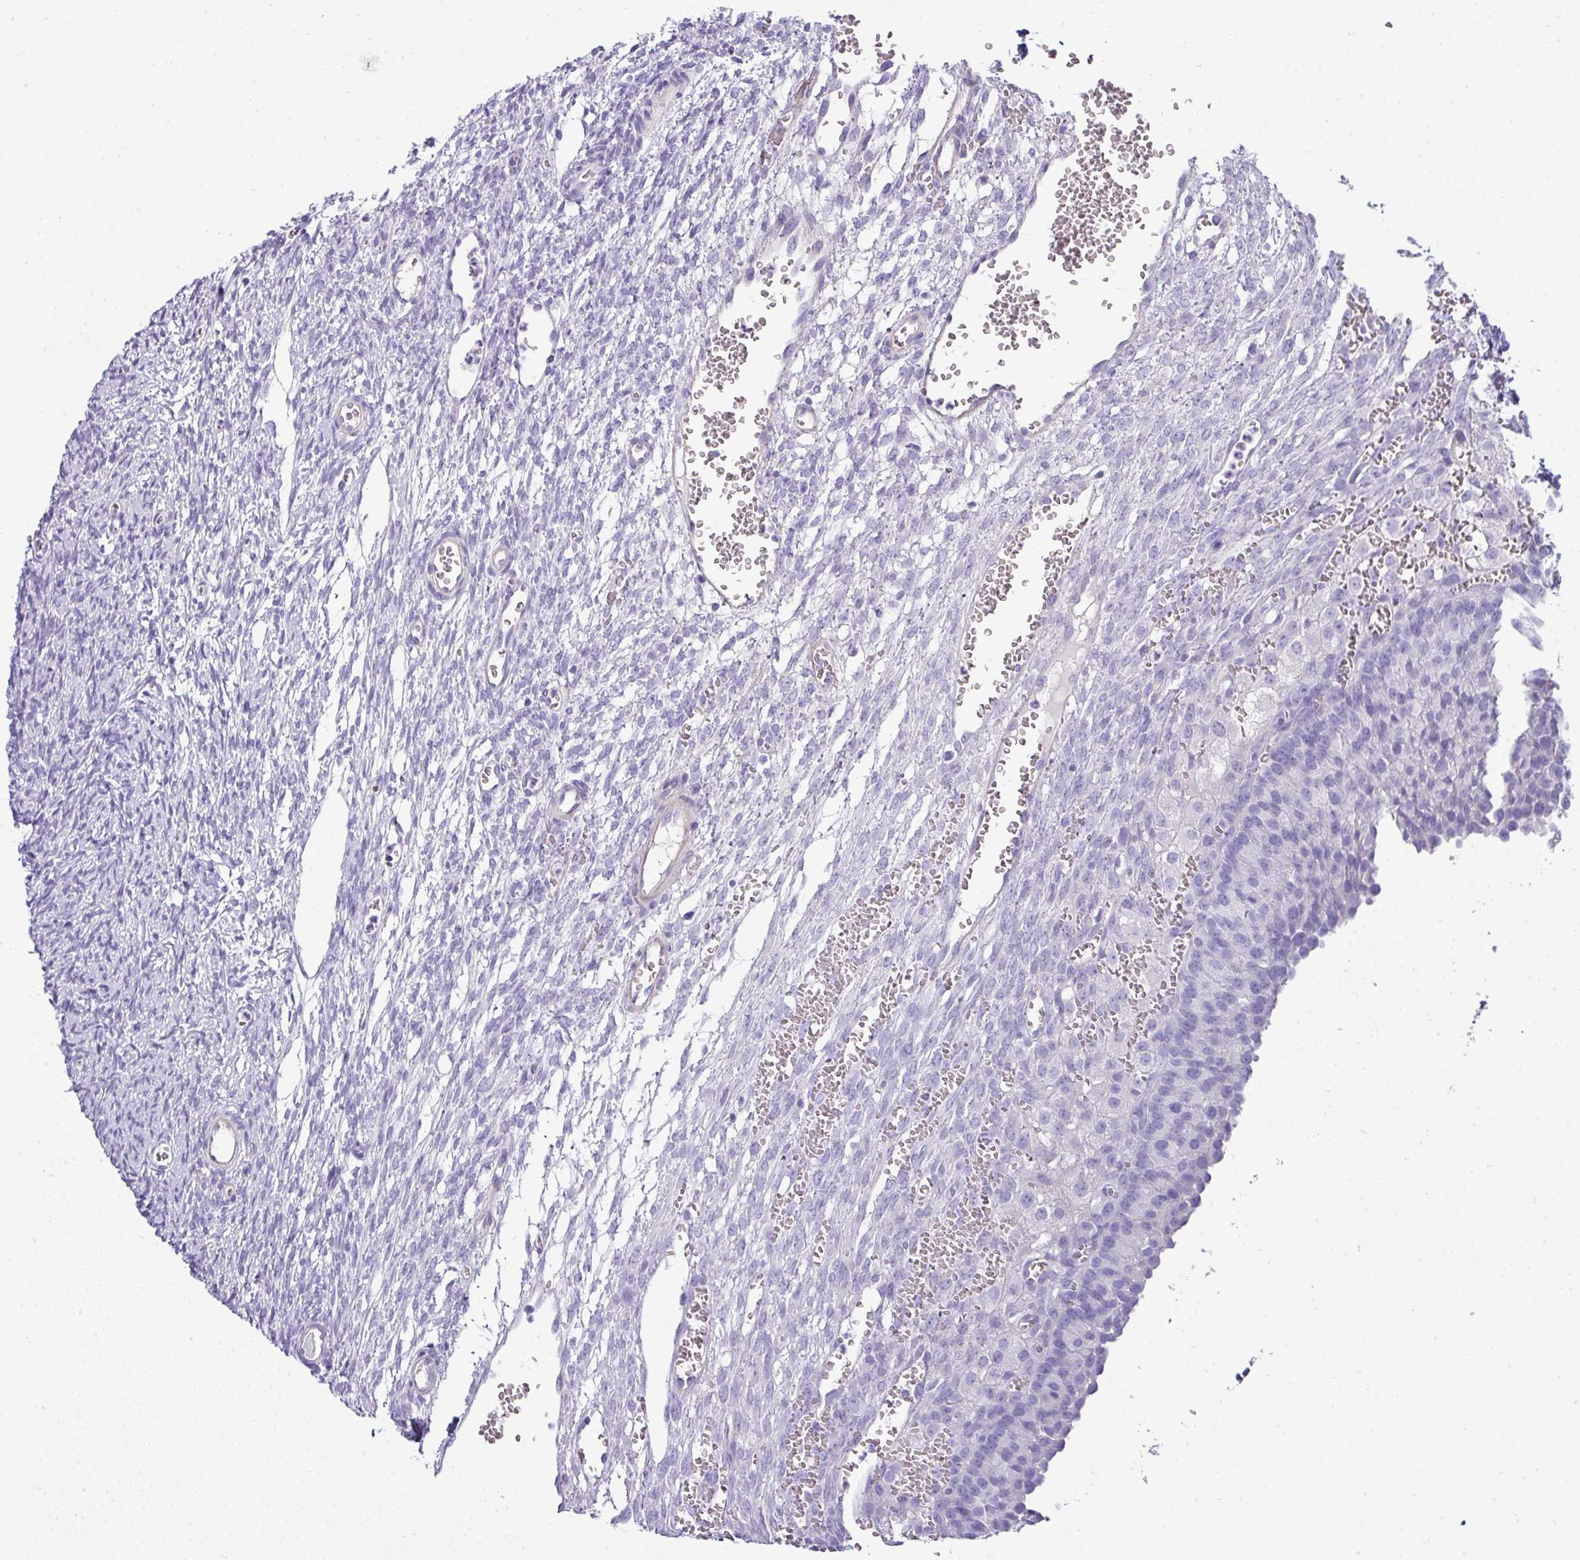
{"staining": {"intensity": "negative", "quantity": "none", "location": "none"}, "tissue": "ovary", "cell_type": "Follicle cells", "image_type": "normal", "snomed": [{"axis": "morphology", "description": "Normal tissue, NOS"}, {"axis": "topography", "description": "Ovary"}], "caption": "A photomicrograph of ovary stained for a protein shows no brown staining in follicle cells. The staining was performed using DAB to visualize the protein expression in brown, while the nuclei were stained in blue with hematoxylin (Magnification: 20x).", "gene": "VCX2", "patient": {"sex": "female", "age": 39}}